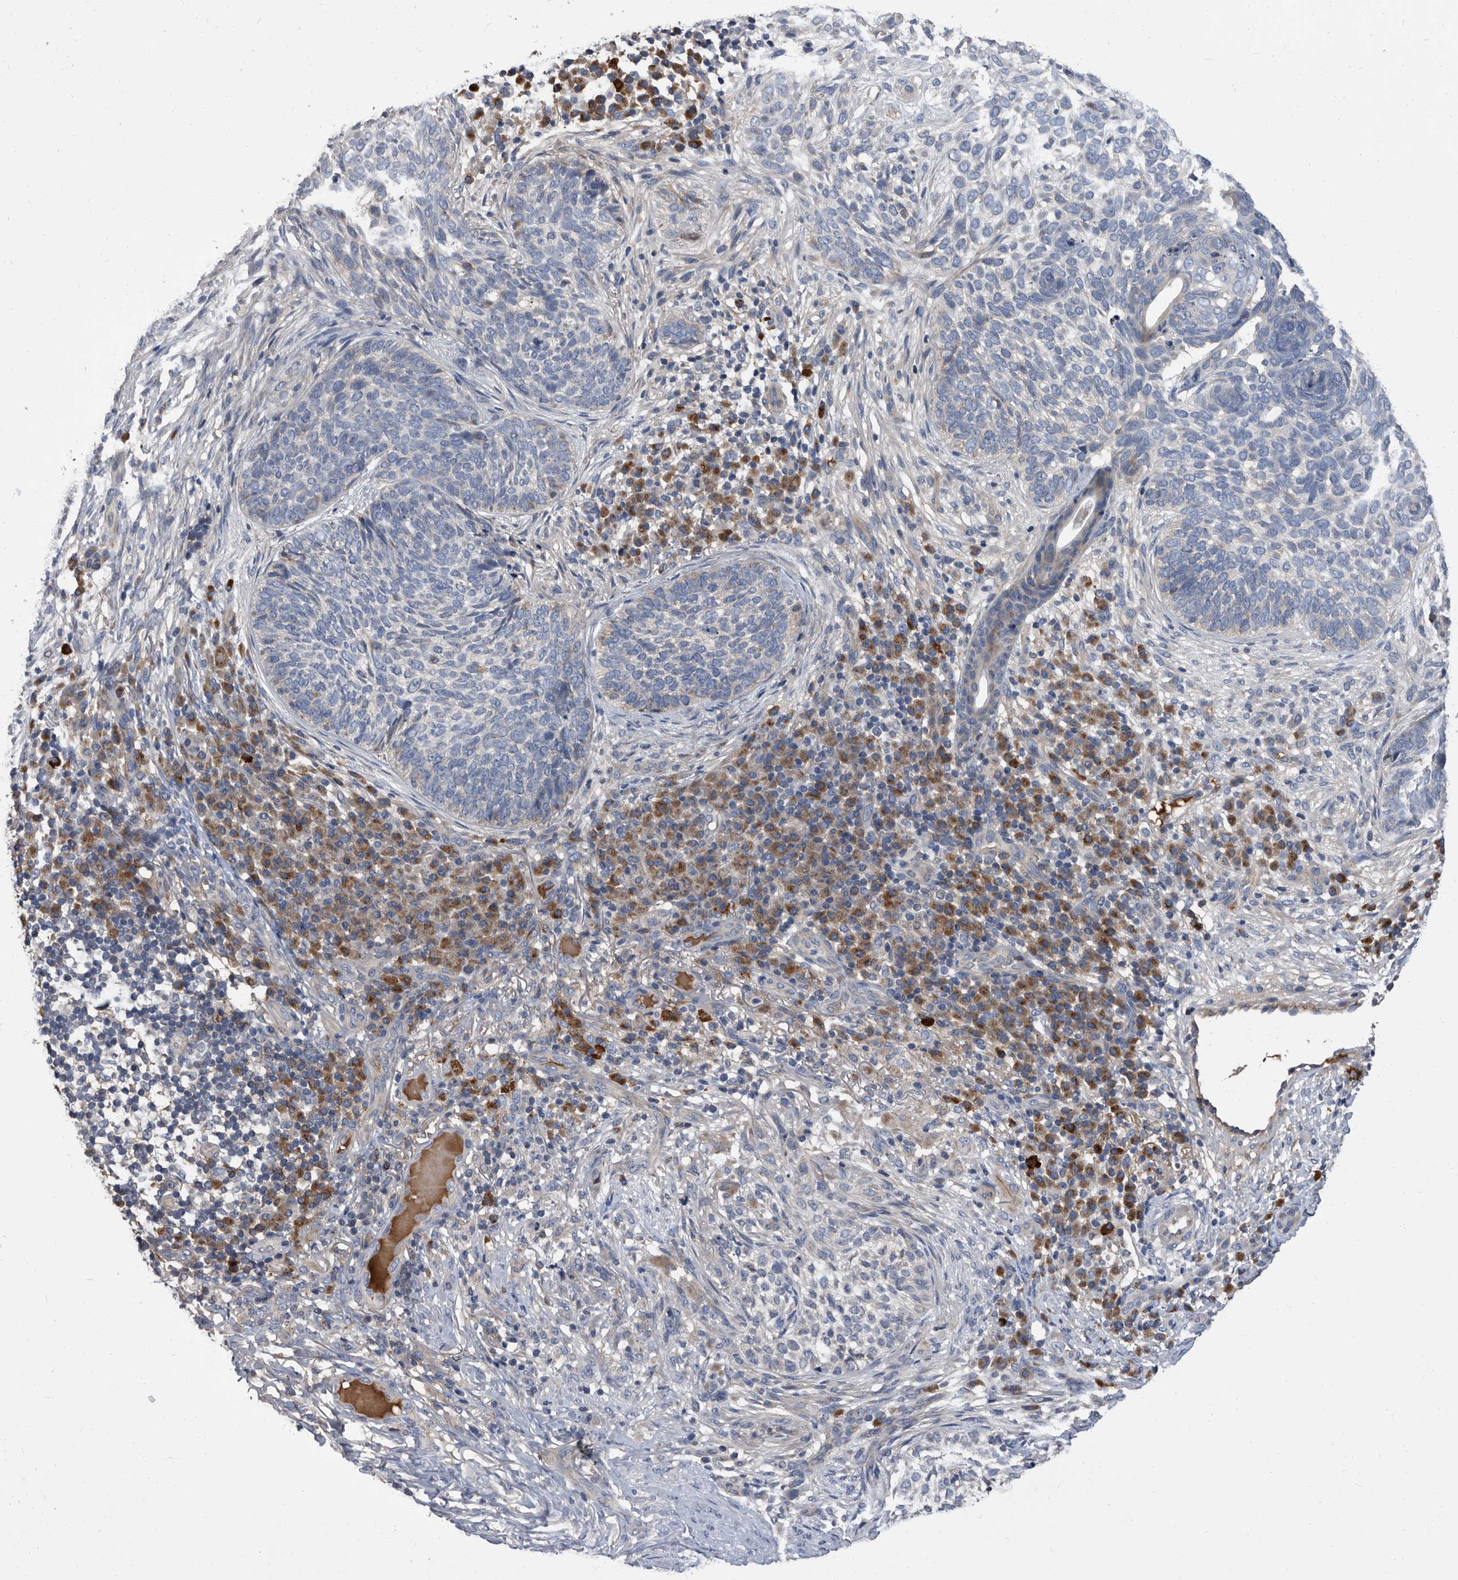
{"staining": {"intensity": "negative", "quantity": "none", "location": "none"}, "tissue": "skin cancer", "cell_type": "Tumor cells", "image_type": "cancer", "snomed": [{"axis": "morphology", "description": "Basal cell carcinoma"}, {"axis": "topography", "description": "Skin"}], "caption": "This is an IHC histopathology image of human basal cell carcinoma (skin). There is no expression in tumor cells.", "gene": "DTNBP1", "patient": {"sex": "female", "age": 64}}